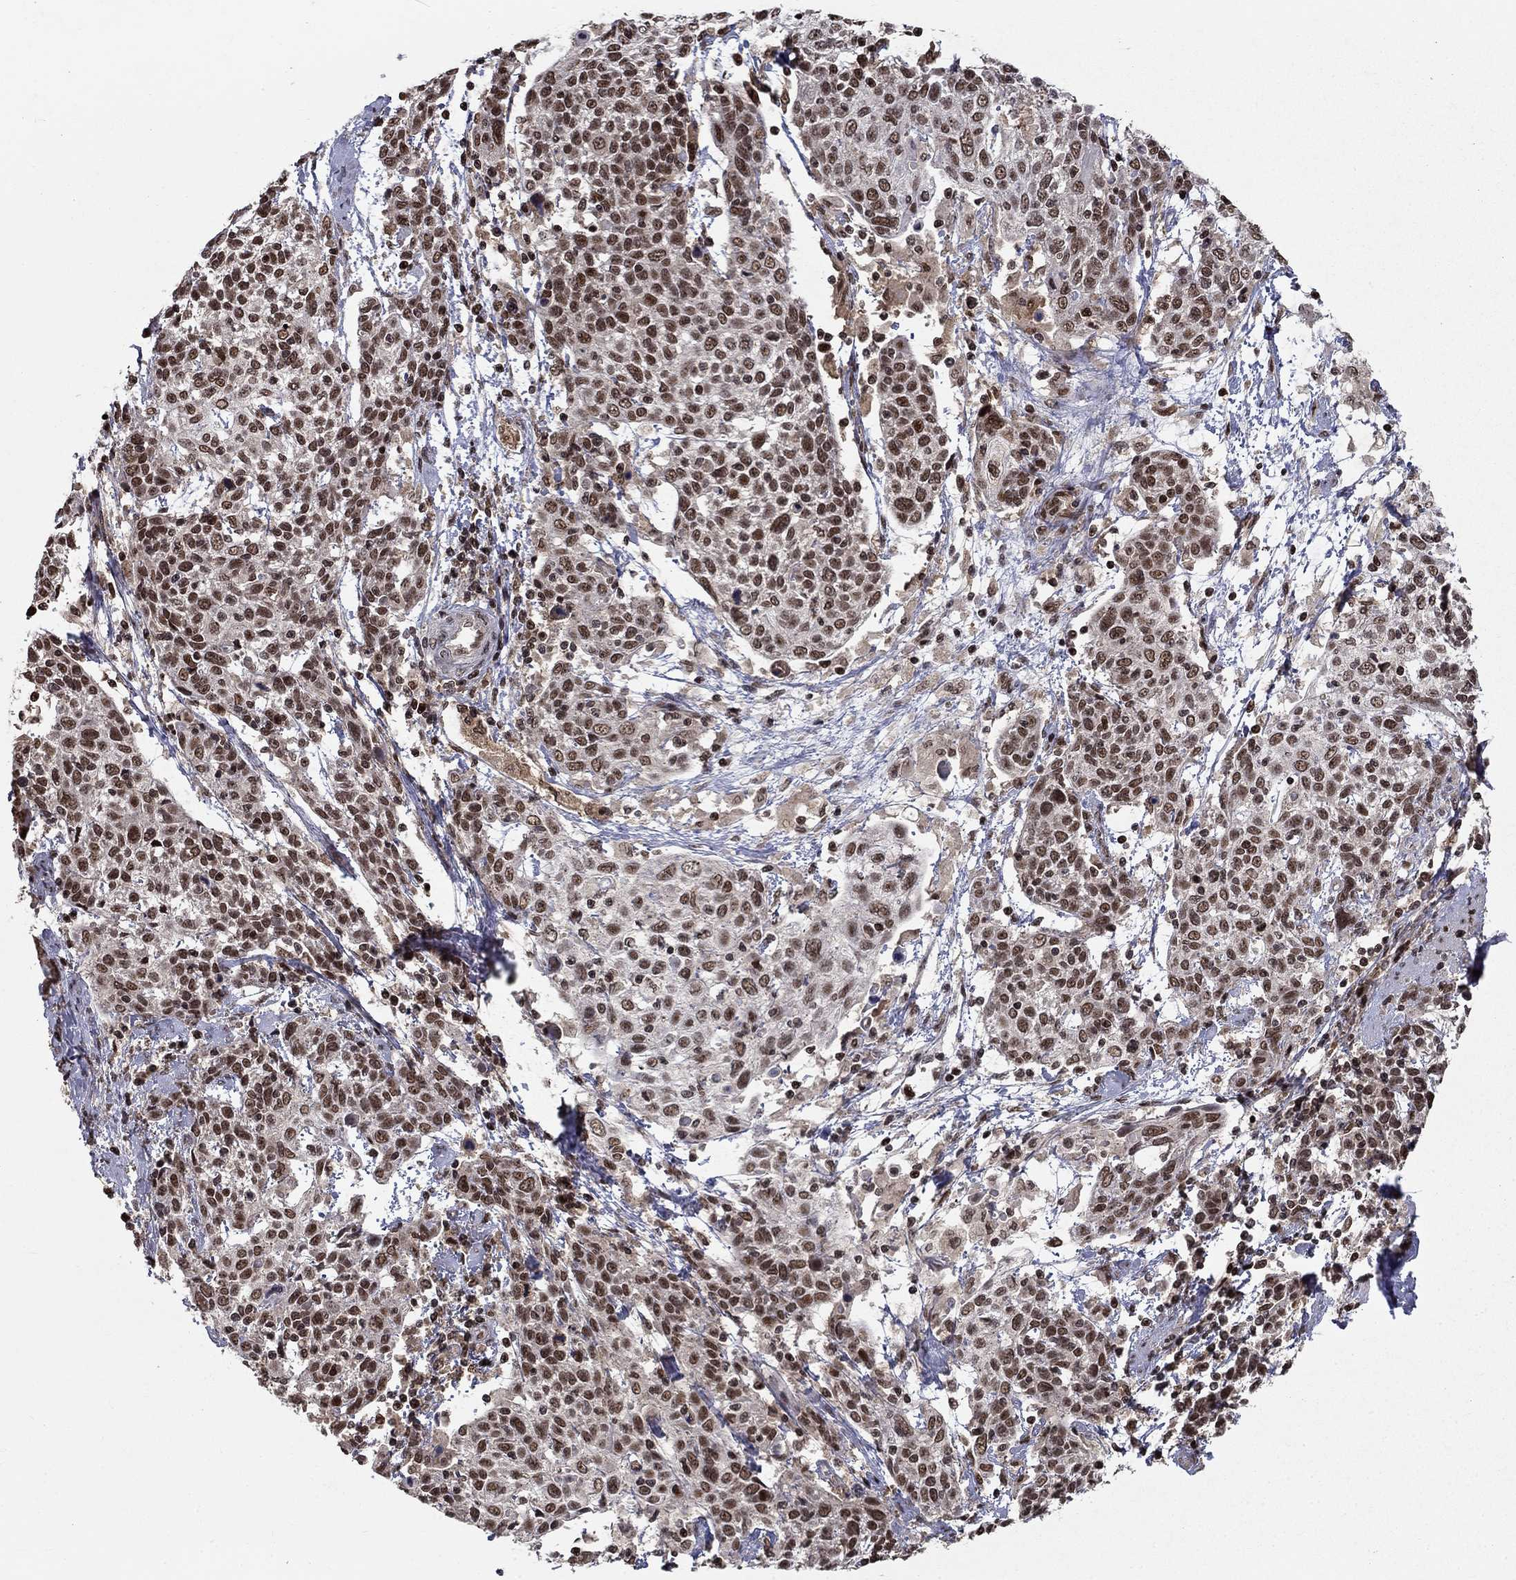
{"staining": {"intensity": "strong", "quantity": ">75%", "location": "nuclear"}, "tissue": "cervical cancer", "cell_type": "Tumor cells", "image_type": "cancer", "snomed": [{"axis": "morphology", "description": "Squamous cell carcinoma, NOS"}, {"axis": "topography", "description": "Cervix"}], "caption": "A histopathology image of human cervical cancer stained for a protein exhibits strong nuclear brown staining in tumor cells.", "gene": "CDCA7L", "patient": {"sex": "female", "age": 61}}